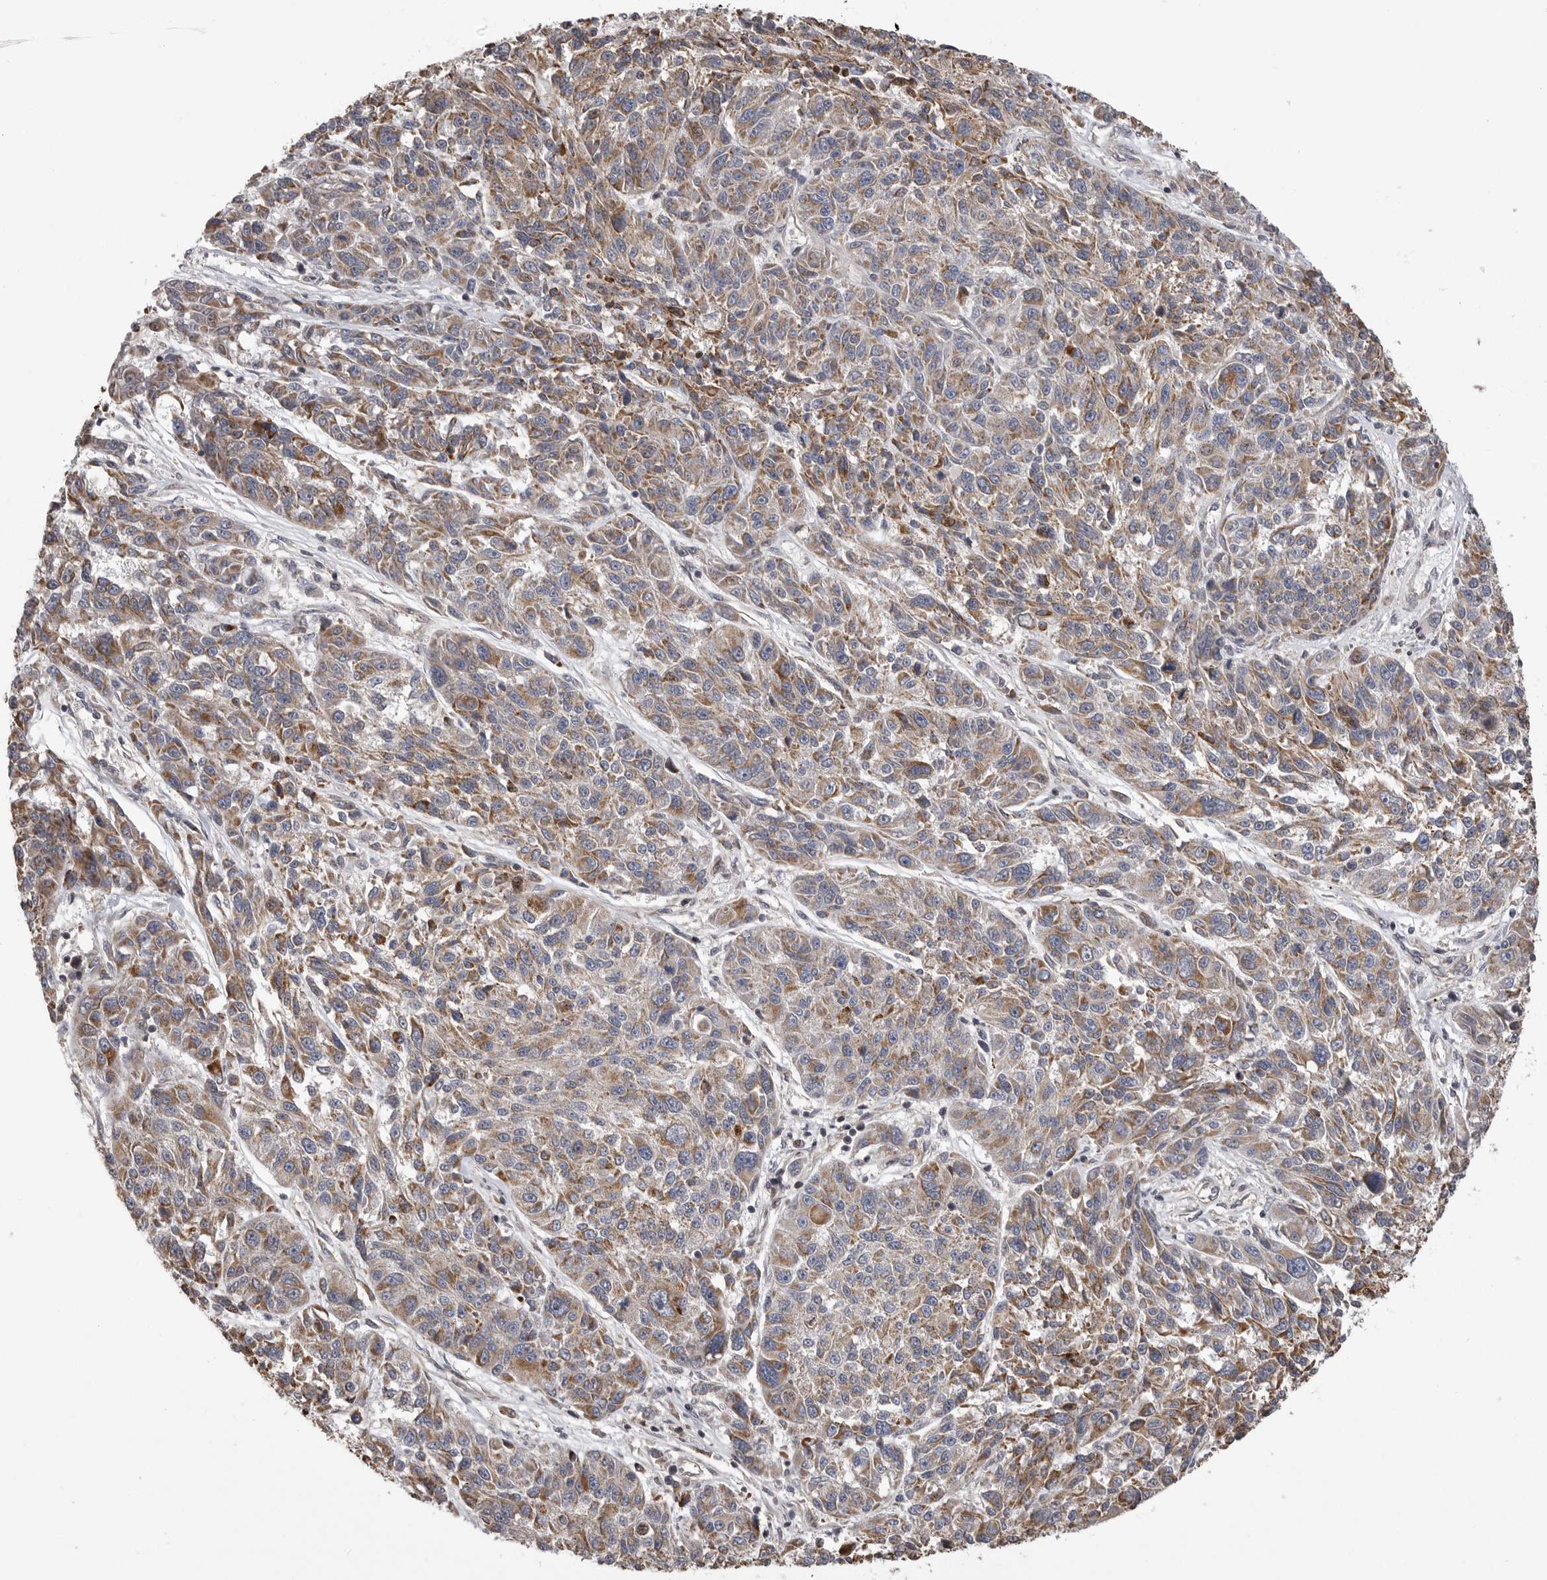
{"staining": {"intensity": "moderate", "quantity": ">75%", "location": "cytoplasmic/membranous"}, "tissue": "melanoma", "cell_type": "Tumor cells", "image_type": "cancer", "snomed": [{"axis": "morphology", "description": "Malignant melanoma, NOS"}, {"axis": "topography", "description": "Skin"}], "caption": "Immunohistochemistry staining of malignant melanoma, which exhibits medium levels of moderate cytoplasmic/membranous expression in approximately >75% of tumor cells indicating moderate cytoplasmic/membranous protein staining. The staining was performed using DAB (3,3'-diaminobenzidine) (brown) for protein detection and nuclei were counterstained in hematoxylin (blue).", "gene": "OXR1", "patient": {"sex": "male", "age": 53}}